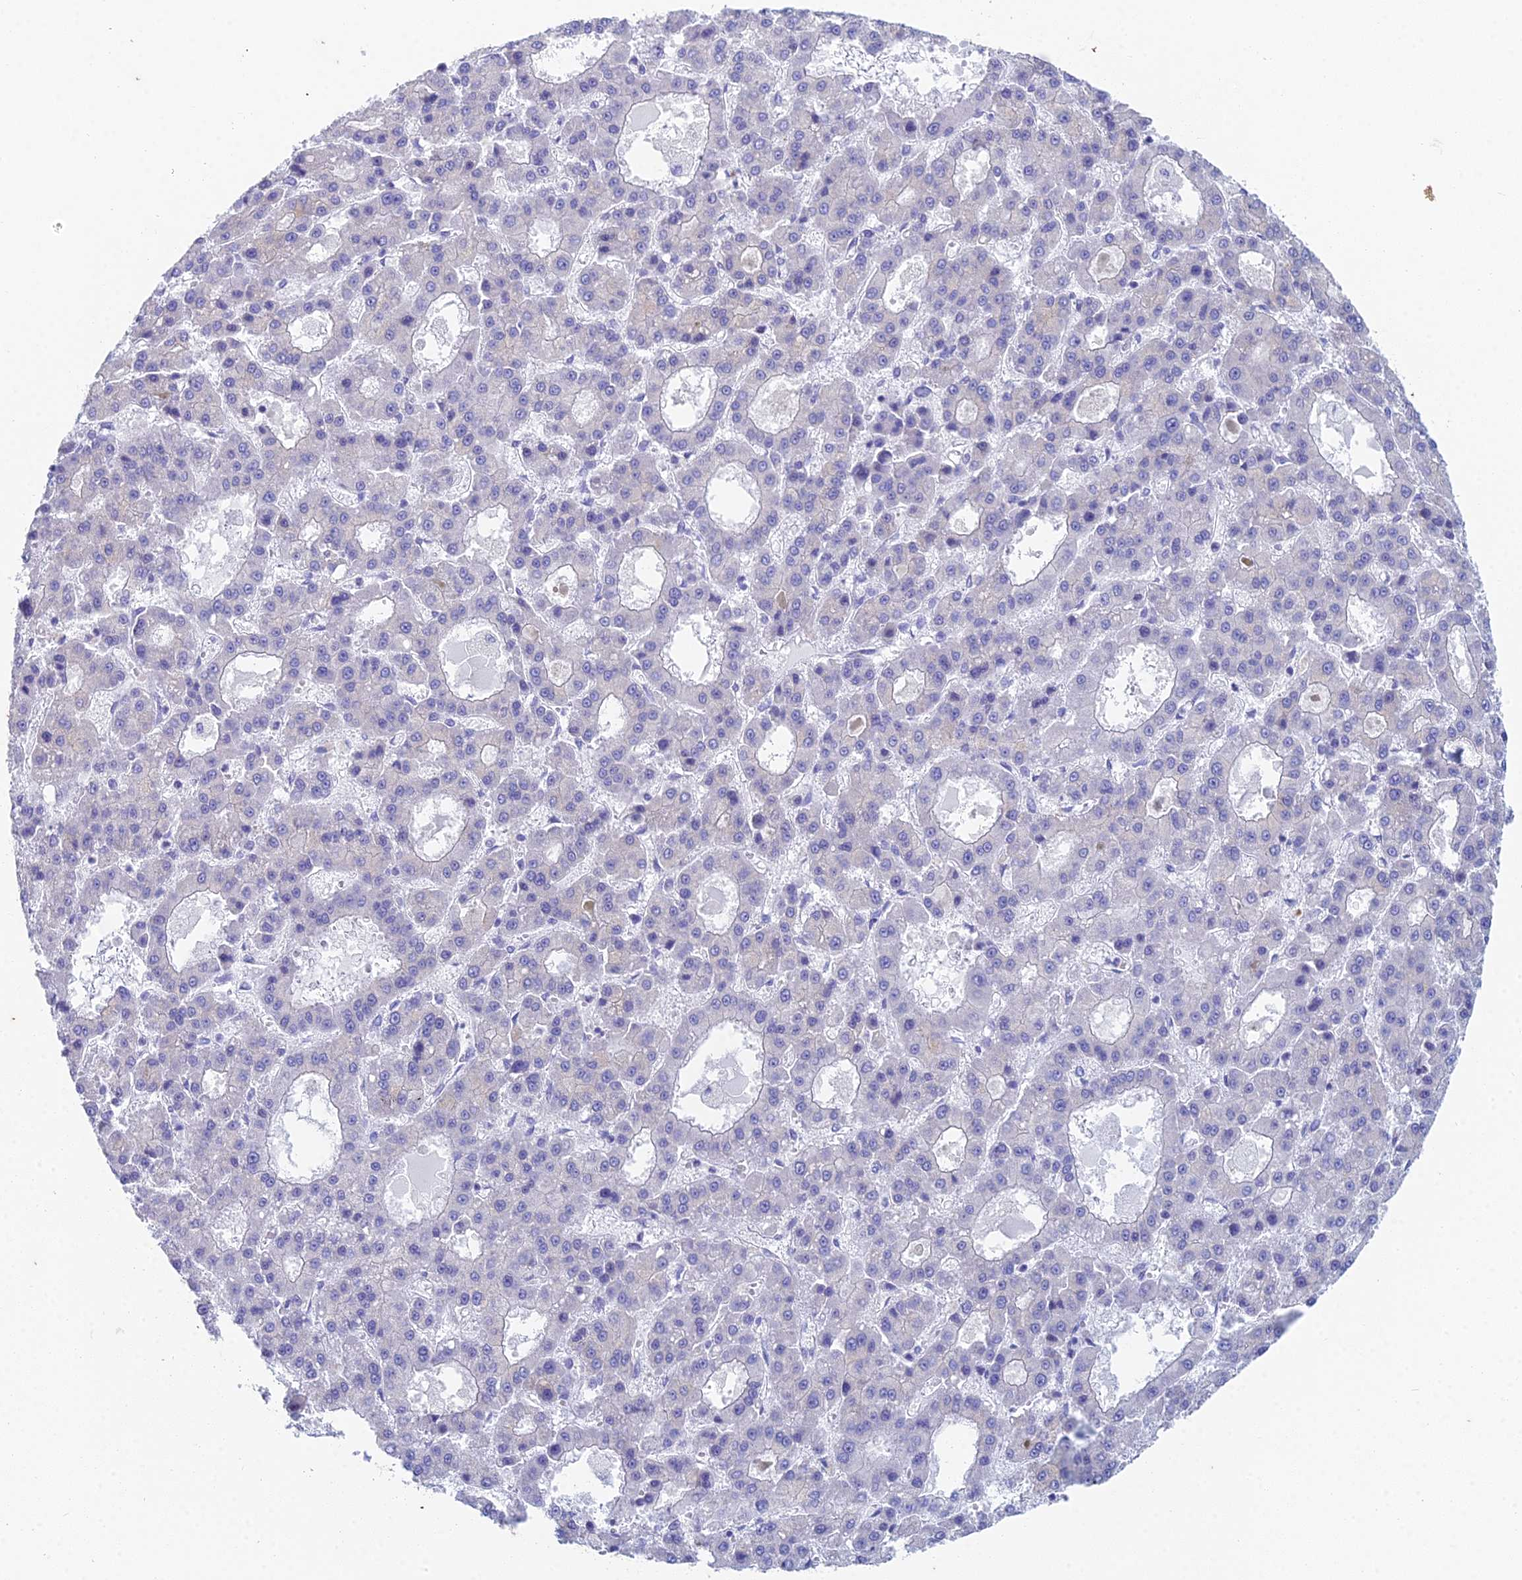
{"staining": {"intensity": "negative", "quantity": "none", "location": "none"}, "tissue": "liver cancer", "cell_type": "Tumor cells", "image_type": "cancer", "snomed": [{"axis": "morphology", "description": "Carcinoma, Hepatocellular, NOS"}, {"axis": "topography", "description": "Liver"}], "caption": "A micrograph of human hepatocellular carcinoma (liver) is negative for staining in tumor cells. (DAB immunohistochemistry (IHC), high magnification).", "gene": "EEF2KMT", "patient": {"sex": "male", "age": 70}}